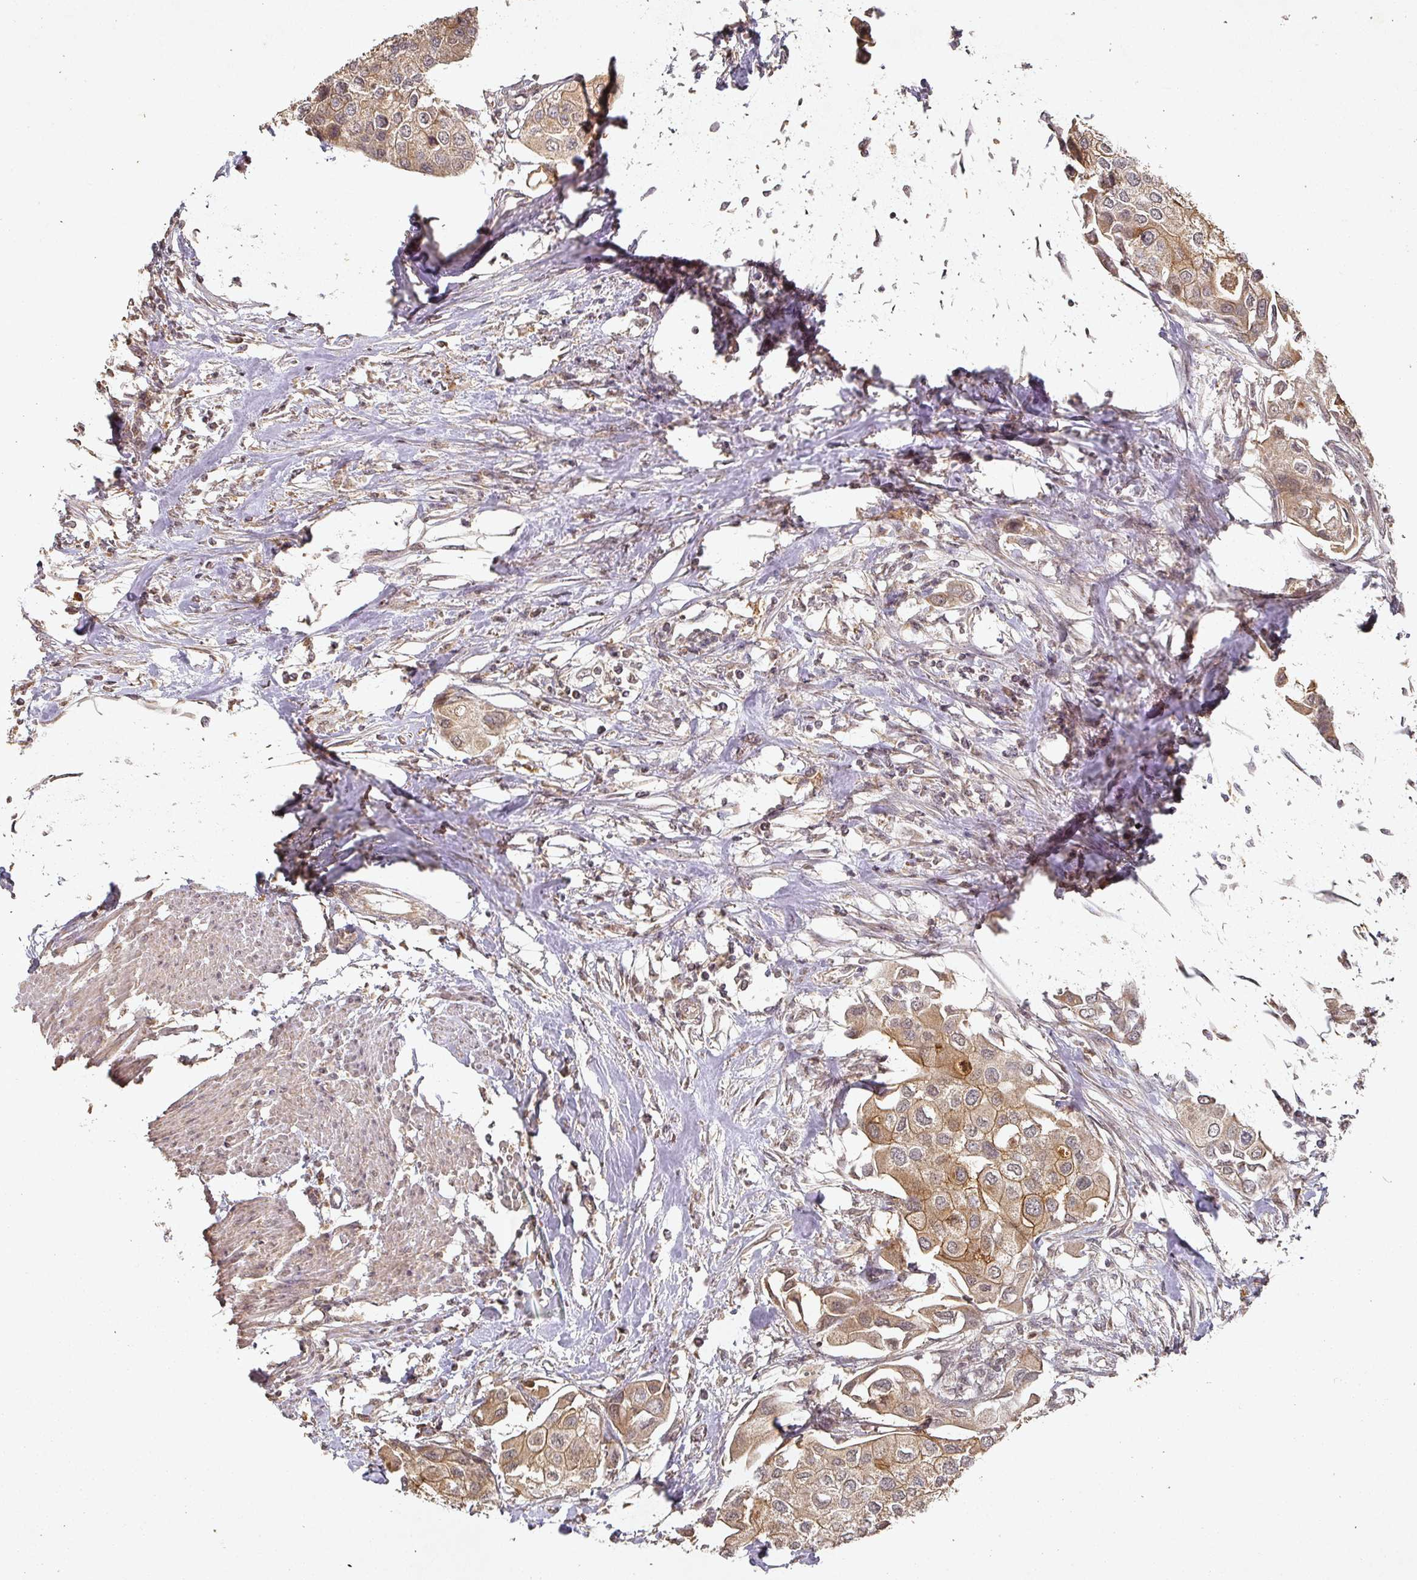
{"staining": {"intensity": "moderate", "quantity": ">75%", "location": "cytoplasmic/membranous"}, "tissue": "urothelial cancer", "cell_type": "Tumor cells", "image_type": "cancer", "snomed": [{"axis": "morphology", "description": "Urothelial carcinoma, High grade"}, {"axis": "topography", "description": "Urinary bladder"}], "caption": "IHC micrograph of urothelial cancer stained for a protein (brown), which shows medium levels of moderate cytoplasmic/membranous staining in approximately >75% of tumor cells.", "gene": "CAPN5", "patient": {"sex": "male", "age": 64}}